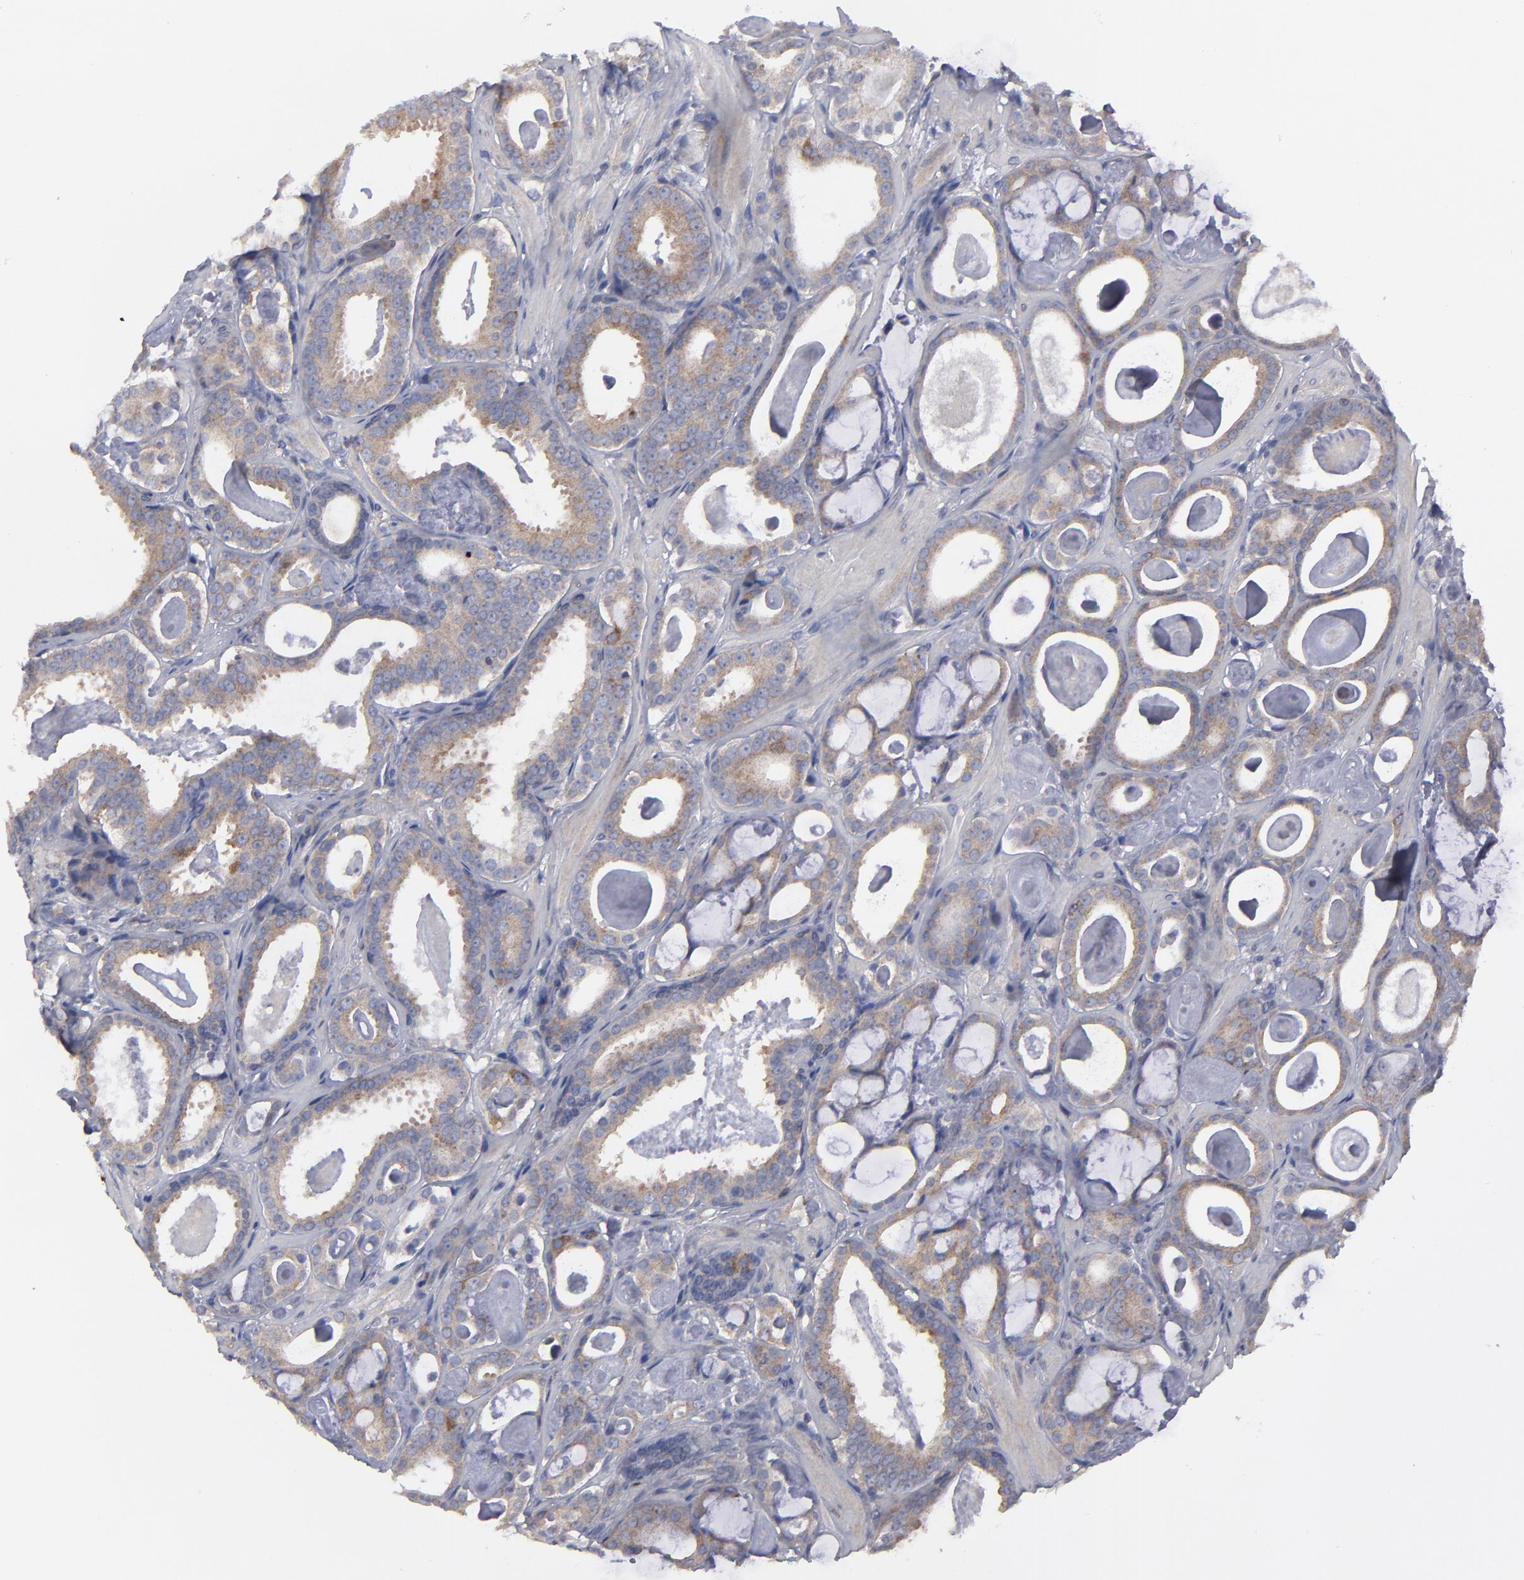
{"staining": {"intensity": "moderate", "quantity": ">75%", "location": "cytoplasmic/membranous"}, "tissue": "prostate cancer", "cell_type": "Tumor cells", "image_type": "cancer", "snomed": [{"axis": "morphology", "description": "Adenocarcinoma, Low grade"}, {"axis": "topography", "description": "Prostate"}], "caption": "Immunohistochemistry histopathology image of neoplastic tissue: adenocarcinoma (low-grade) (prostate) stained using immunohistochemistry (IHC) shows medium levels of moderate protein expression localized specifically in the cytoplasmic/membranous of tumor cells, appearing as a cytoplasmic/membranous brown color.", "gene": "CEP97", "patient": {"sex": "male", "age": 57}}